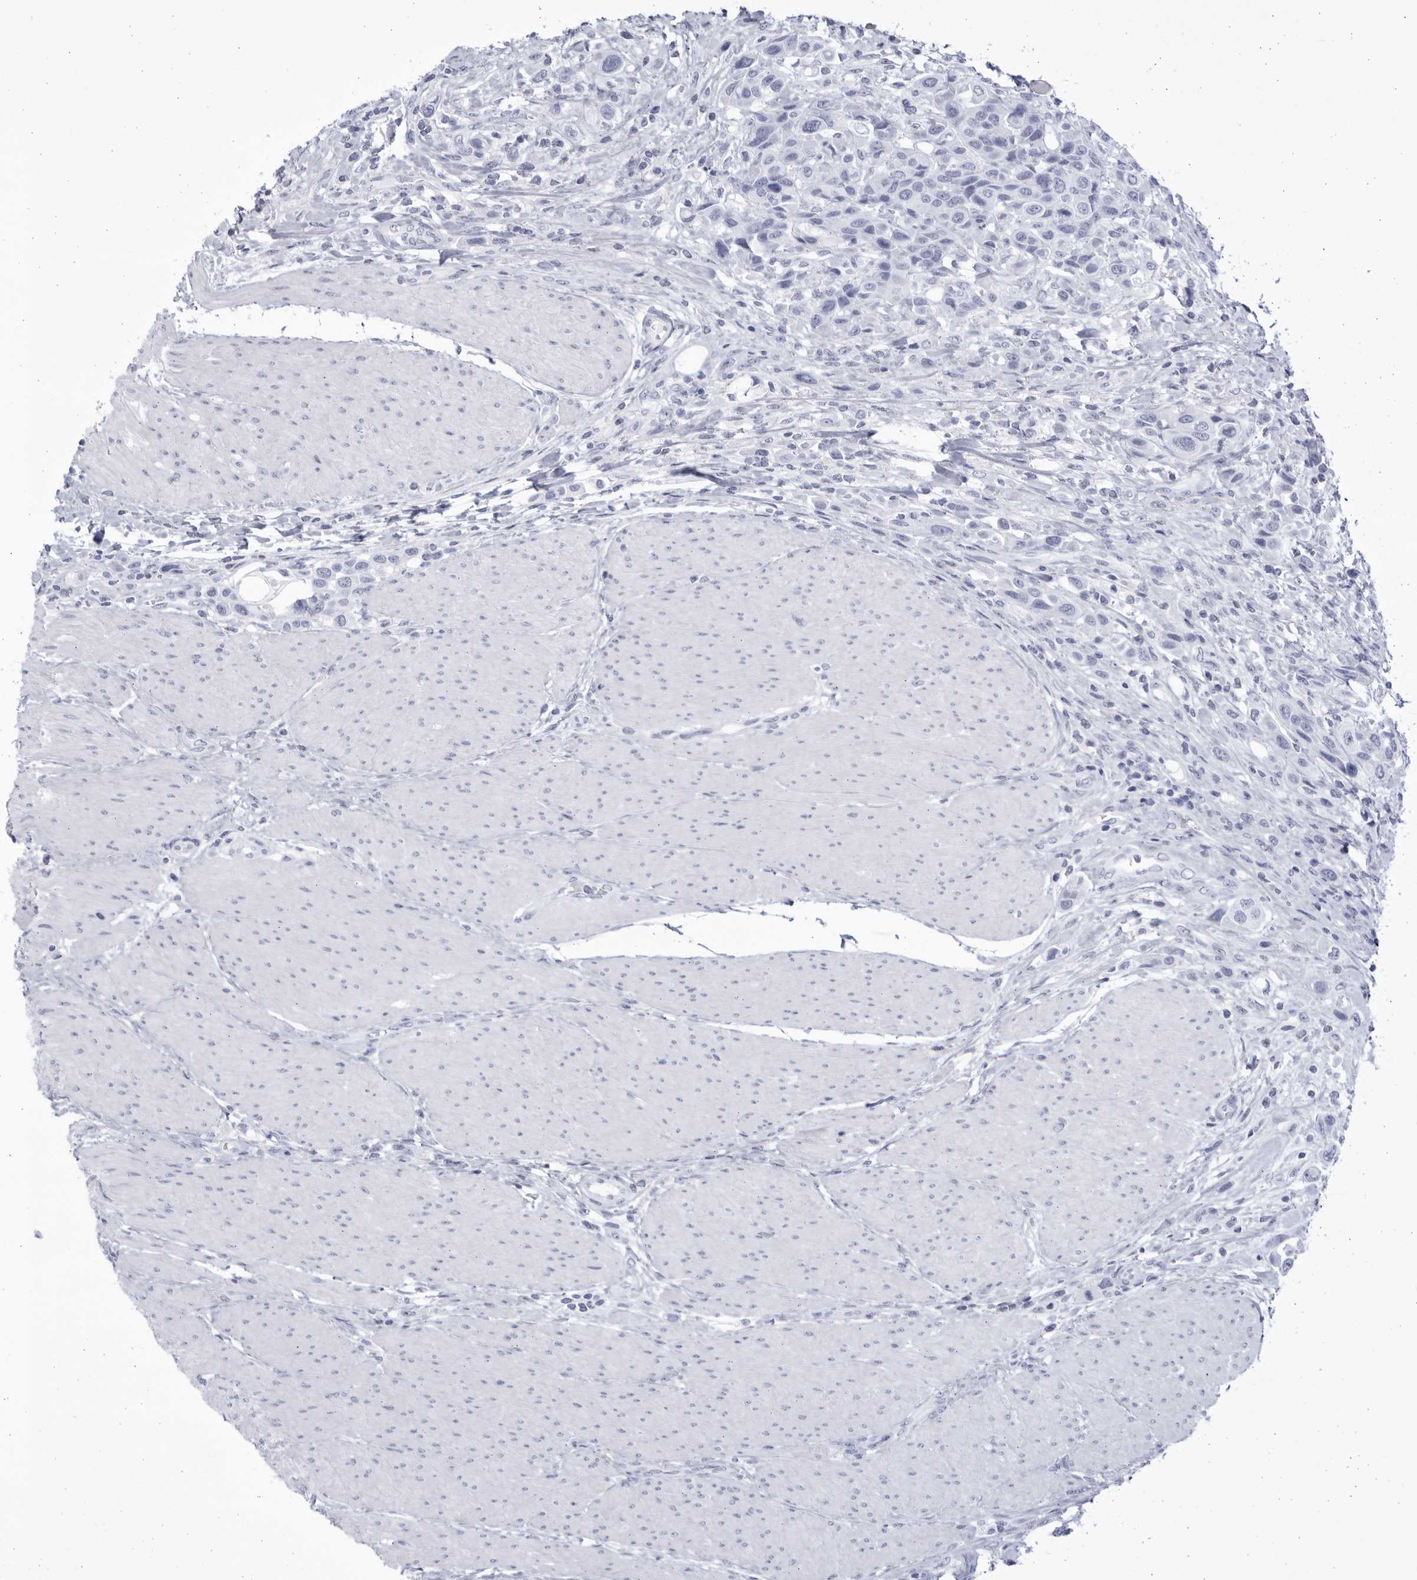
{"staining": {"intensity": "negative", "quantity": "none", "location": "none"}, "tissue": "urothelial cancer", "cell_type": "Tumor cells", "image_type": "cancer", "snomed": [{"axis": "morphology", "description": "Urothelial carcinoma, High grade"}, {"axis": "topography", "description": "Urinary bladder"}], "caption": "This image is of urothelial carcinoma (high-grade) stained with immunohistochemistry to label a protein in brown with the nuclei are counter-stained blue. There is no staining in tumor cells. (Stains: DAB (3,3'-diaminobenzidine) immunohistochemistry with hematoxylin counter stain, Microscopy: brightfield microscopy at high magnification).", "gene": "CCDC181", "patient": {"sex": "male", "age": 50}}